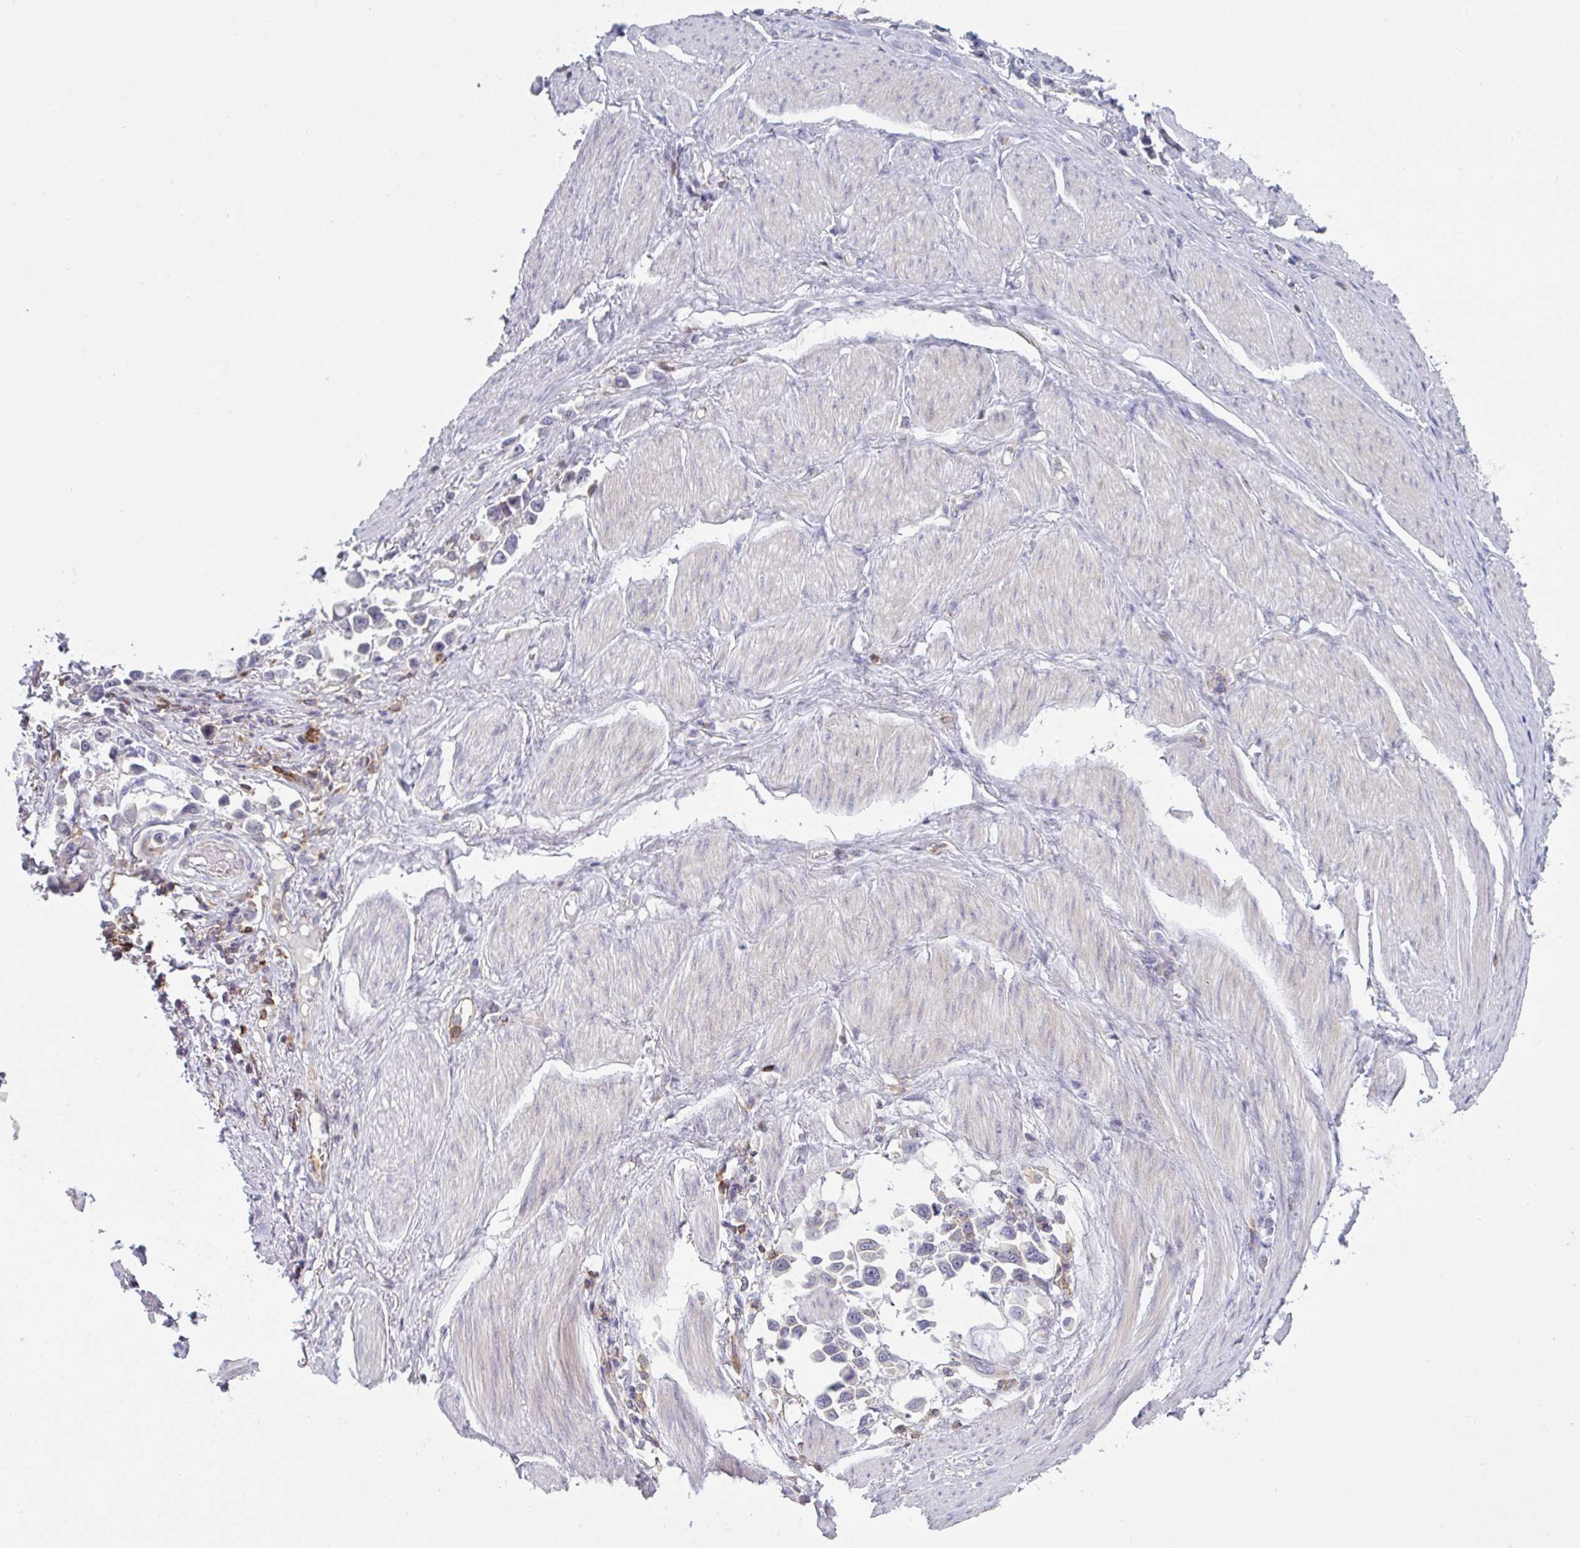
{"staining": {"intensity": "negative", "quantity": "none", "location": "none"}, "tissue": "stomach cancer", "cell_type": "Tumor cells", "image_type": "cancer", "snomed": [{"axis": "morphology", "description": "Adenocarcinoma, NOS"}, {"axis": "topography", "description": "Stomach"}], "caption": "Image shows no protein expression in tumor cells of adenocarcinoma (stomach) tissue.", "gene": "CD80", "patient": {"sex": "female", "age": 81}}